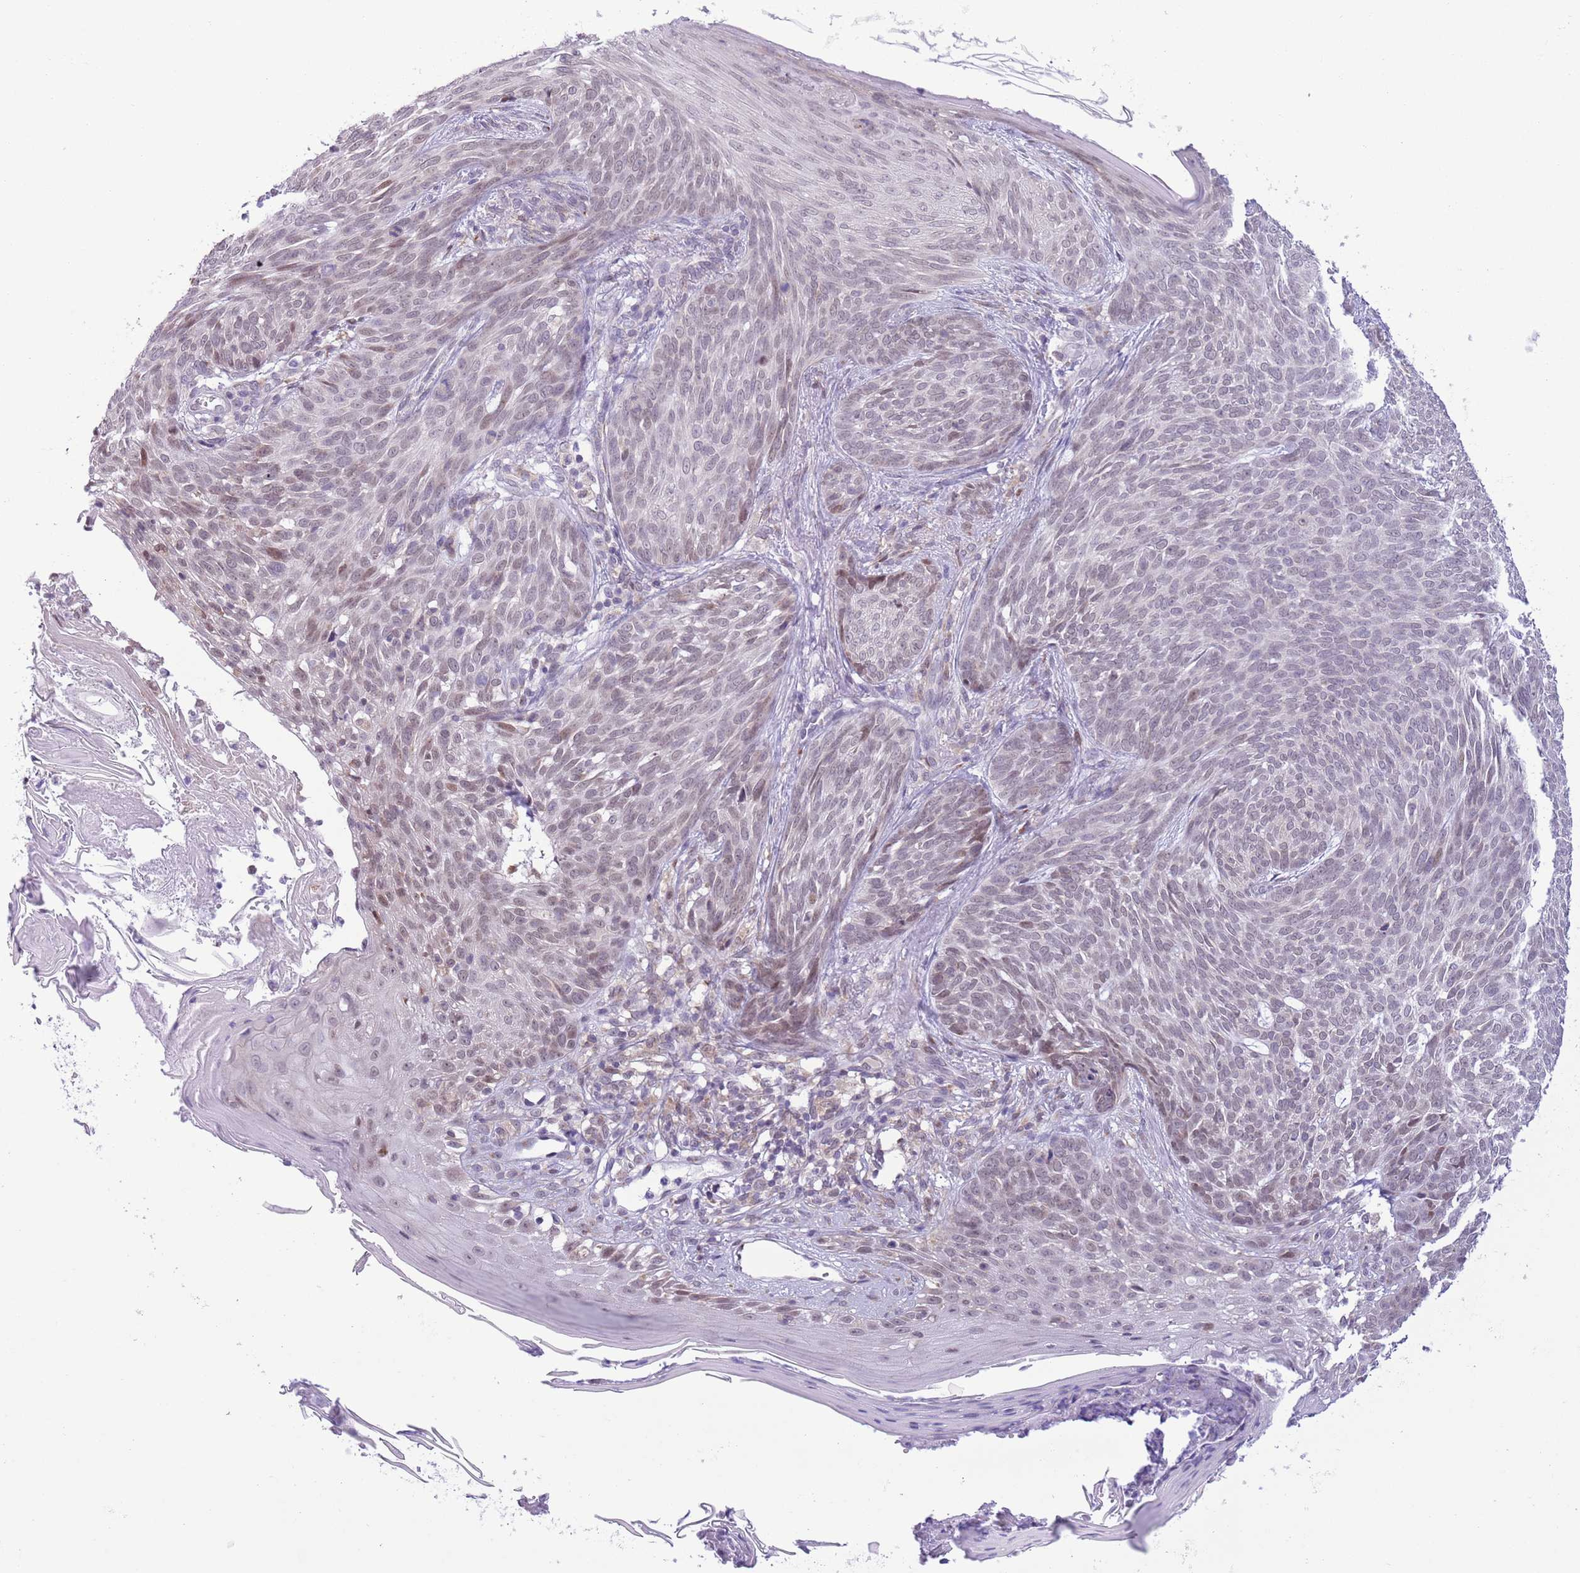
{"staining": {"intensity": "weak", "quantity": "25%-75%", "location": "nuclear"}, "tissue": "skin cancer", "cell_type": "Tumor cells", "image_type": "cancer", "snomed": [{"axis": "morphology", "description": "Basal cell carcinoma"}, {"axis": "topography", "description": "Skin"}], "caption": "Skin basal cell carcinoma was stained to show a protein in brown. There is low levels of weak nuclear expression in approximately 25%-75% of tumor cells.", "gene": "ZNF576", "patient": {"sex": "female", "age": 86}}